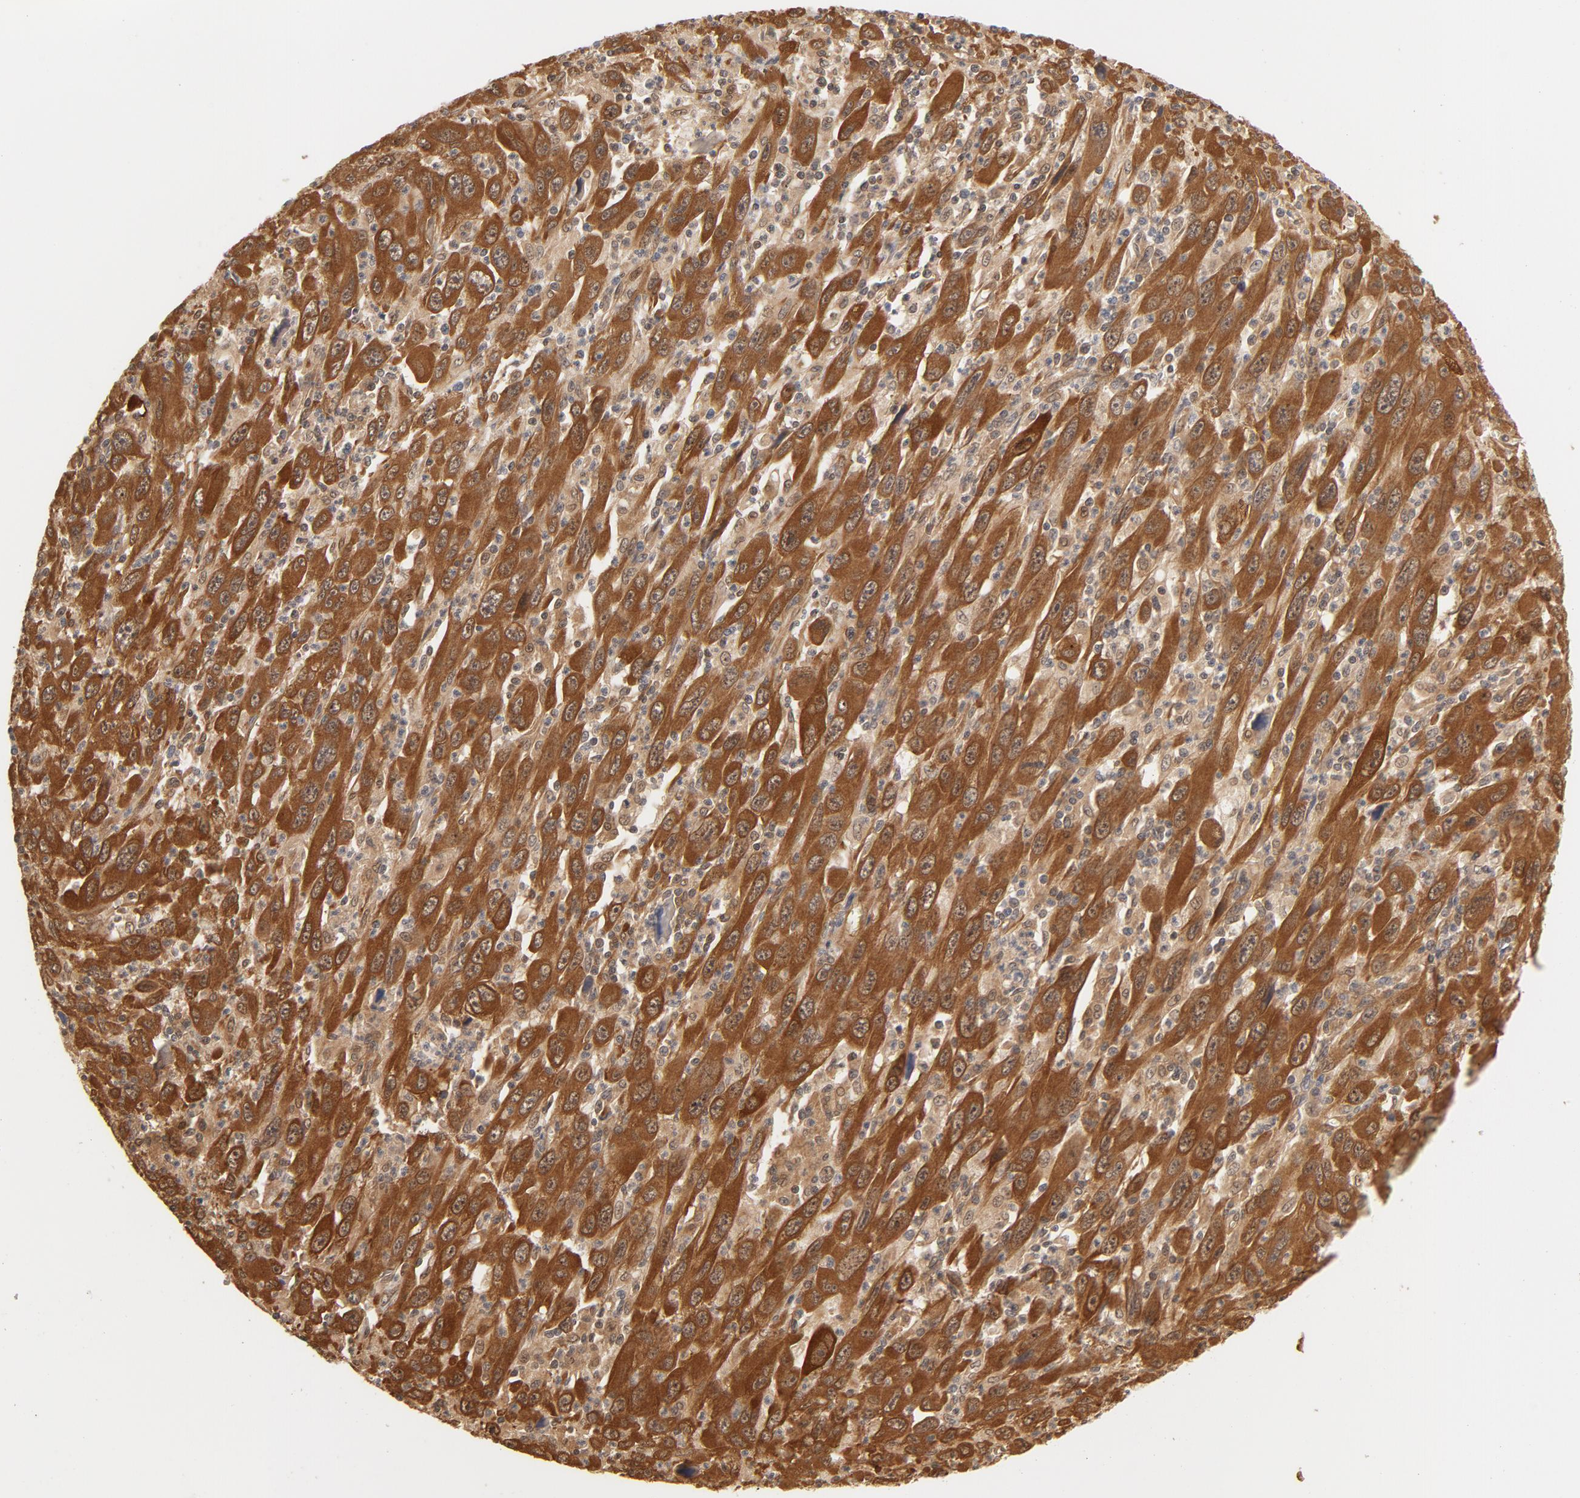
{"staining": {"intensity": "moderate", "quantity": ">75%", "location": "cytoplasmic/membranous"}, "tissue": "melanoma", "cell_type": "Tumor cells", "image_type": "cancer", "snomed": [{"axis": "morphology", "description": "Malignant melanoma, Metastatic site"}, {"axis": "topography", "description": "Skin"}], "caption": "Protein staining exhibits moderate cytoplasmic/membranous expression in approximately >75% of tumor cells in melanoma.", "gene": "CDC37", "patient": {"sex": "female", "age": 56}}